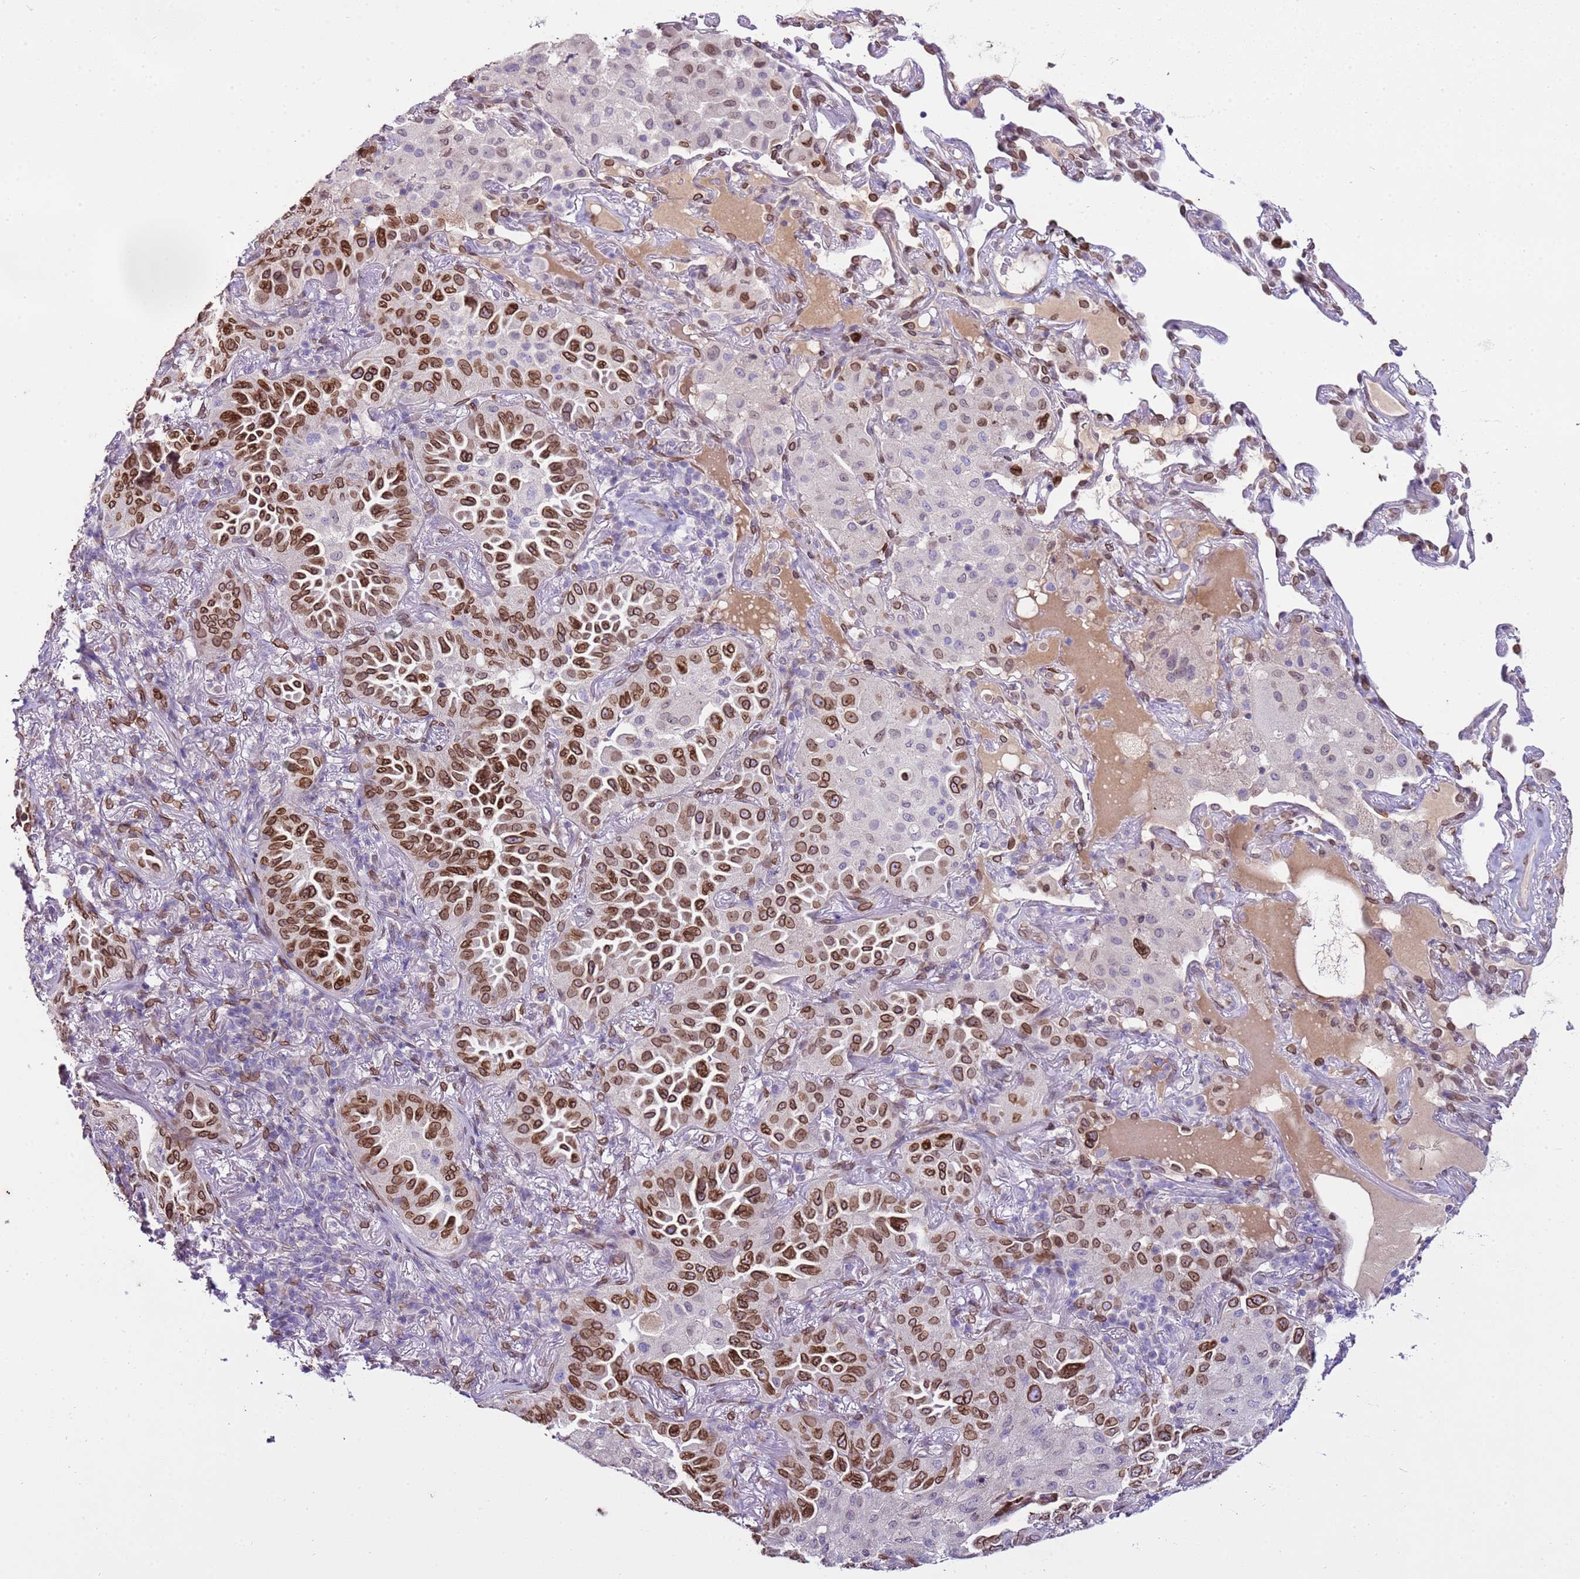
{"staining": {"intensity": "strong", "quantity": ">75%", "location": "cytoplasmic/membranous,nuclear"}, "tissue": "lung cancer", "cell_type": "Tumor cells", "image_type": "cancer", "snomed": [{"axis": "morphology", "description": "Adenocarcinoma, NOS"}, {"axis": "topography", "description": "Lung"}], "caption": "DAB immunohistochemical staining of human lung adenocarcinoma shows strong cytoplasmic/membranous and nuclear protein staining in about >75% of tumor cells.", "gene": "TMEM47", "patient": {"sex": "female", "age": 69}}